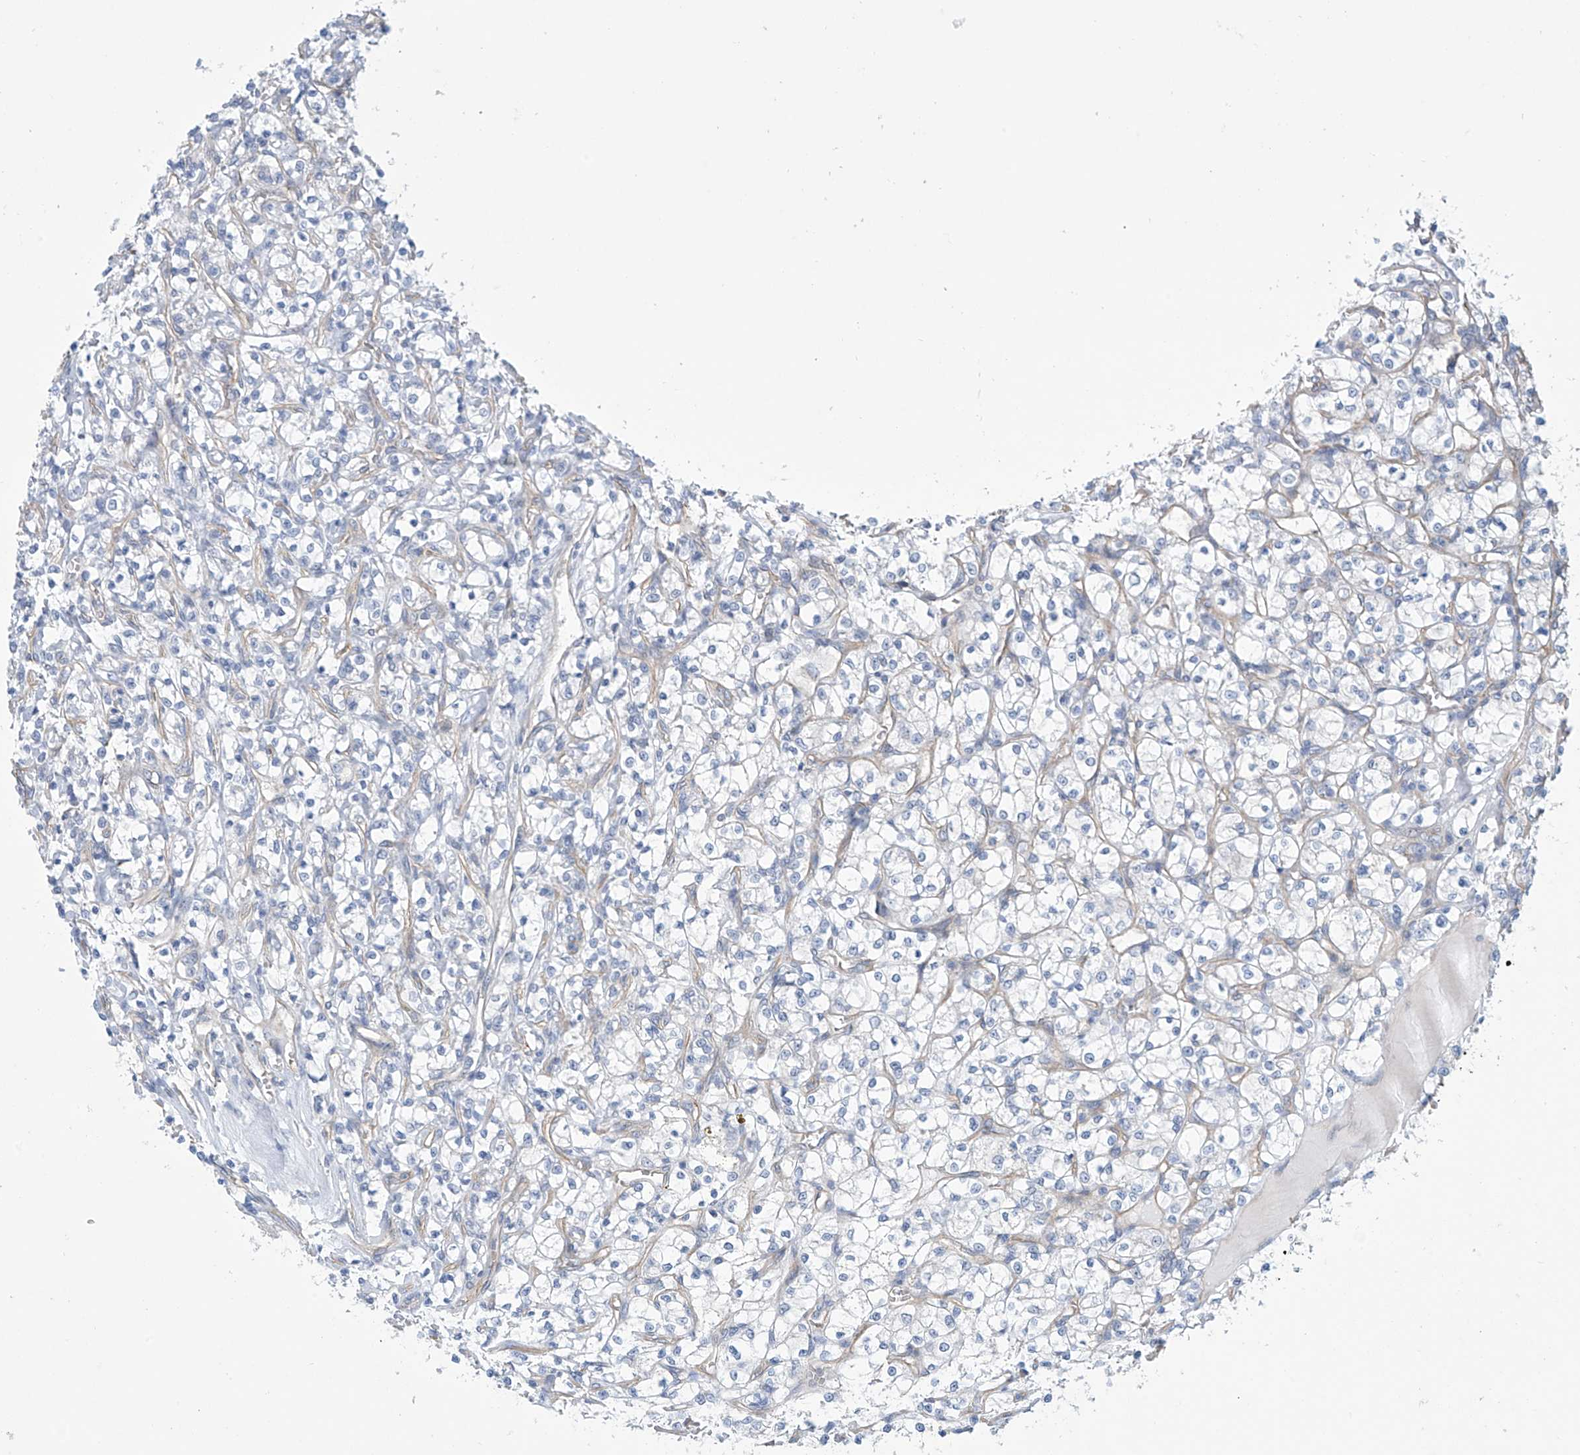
{"staining": {"intensity": "negative", "quantity": "none", "location": "none"}, "tissue": "renal cancer", "cell_type": "Tumor cells", "image_type": "cancer", "snomed": [{"axis": "morphology", "description": "Adenocarcinoma, NOS"}, {"axis": "topography", "description": "Kidney"}], "caption": "Protein analysis of renal adenocarcinoma displays no significant expression in tumor cells.", "gene": "ABHD13", "patient": {"sex": "female", "age": 69}}